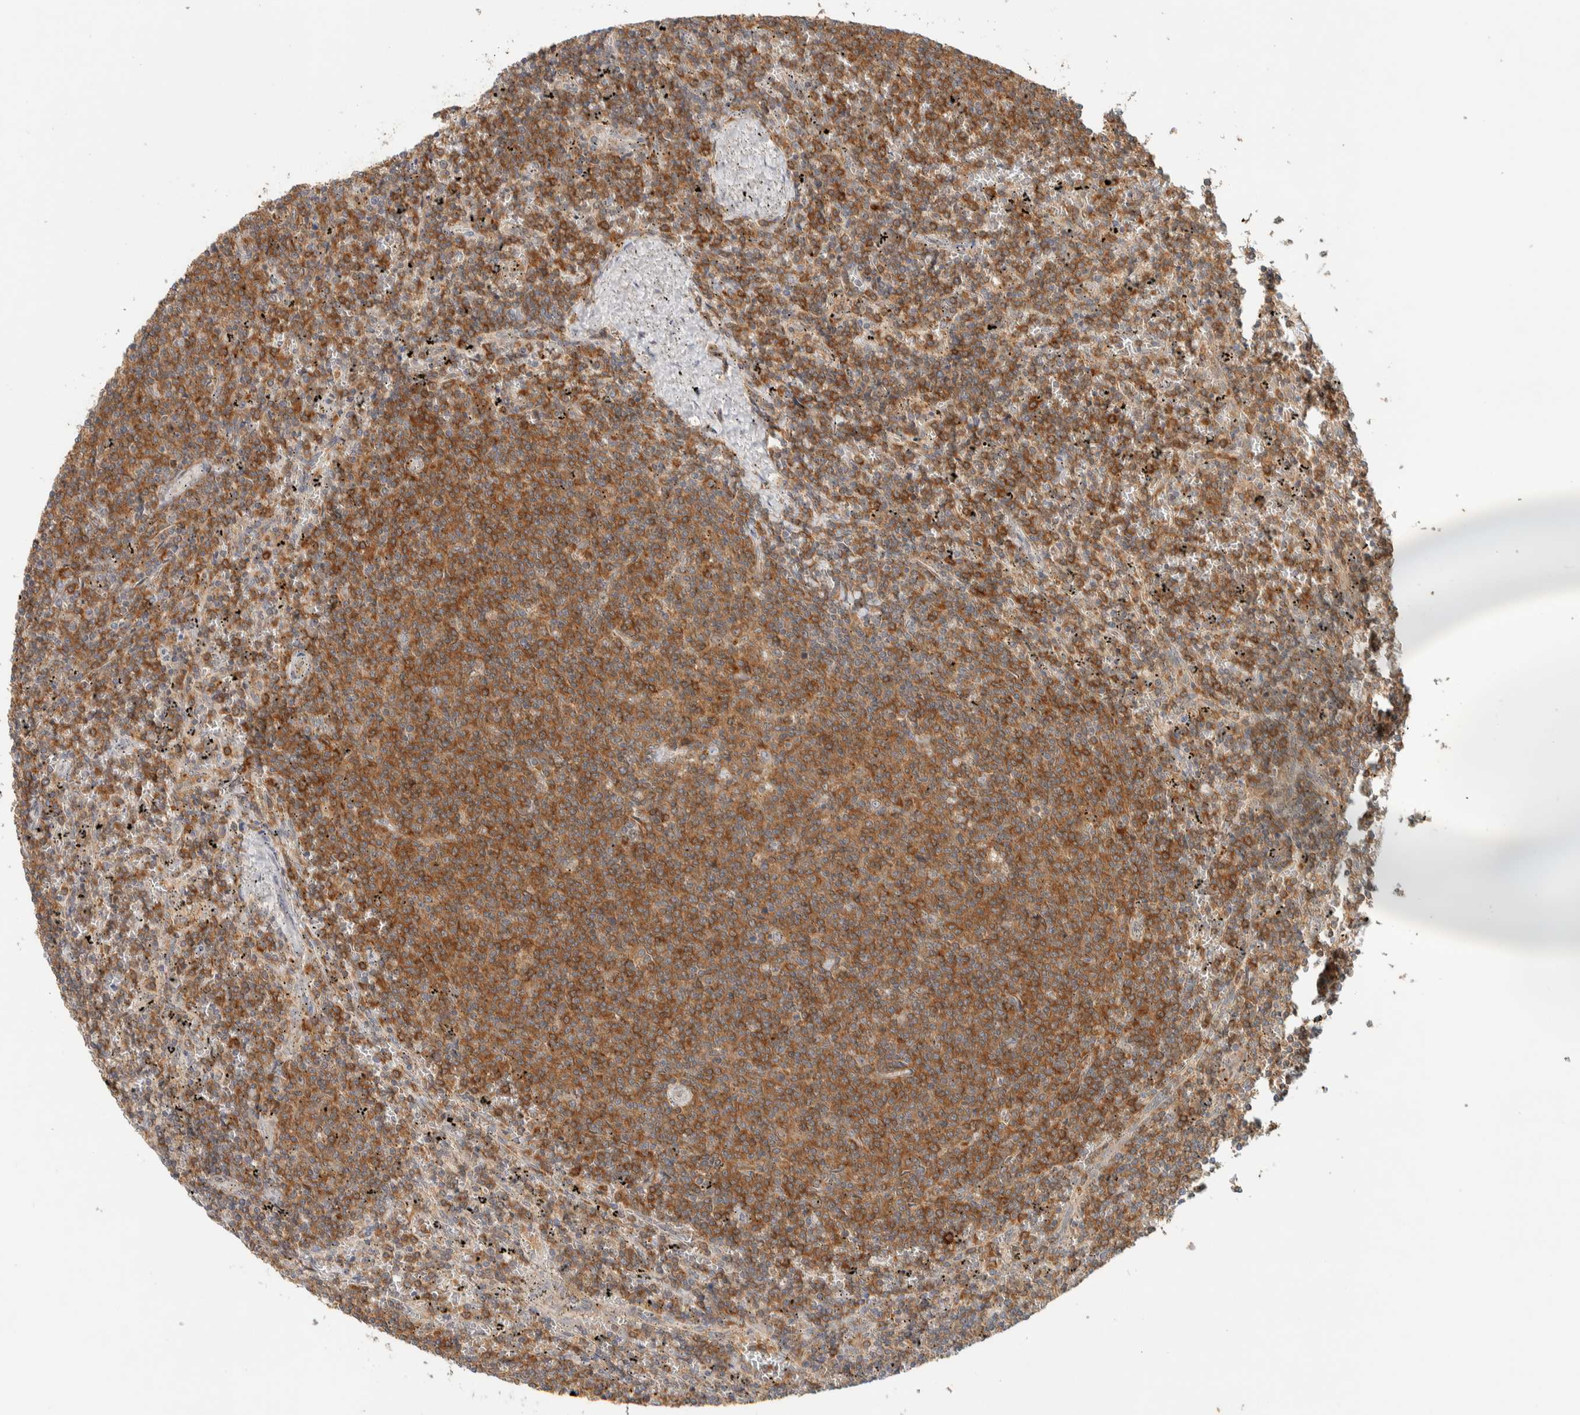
{"staining": {"intensity": "strong", "quantity": ">75%", "location": "cytoplasmic/membranous"}, "tissue": "lymphoma", "cell_type": "Tumor cells", "image_type": "cancer", "snomed": [{"axis": "morphology", "description": "Malignant lymphoma, non-Hodgkin's type, Low grade"}, {"axis": "topography", "description": "Spleen"}], "caption": "Malignant lymphoma, non-Hodgkin's type (low-grade) stained for a protein (brown) displays strong cytoplasmic/membranous positive expression in about >75% of tumor cells.", "gene": "RAB11FIP1", "patient": {"sex": "female", "age": 50}}